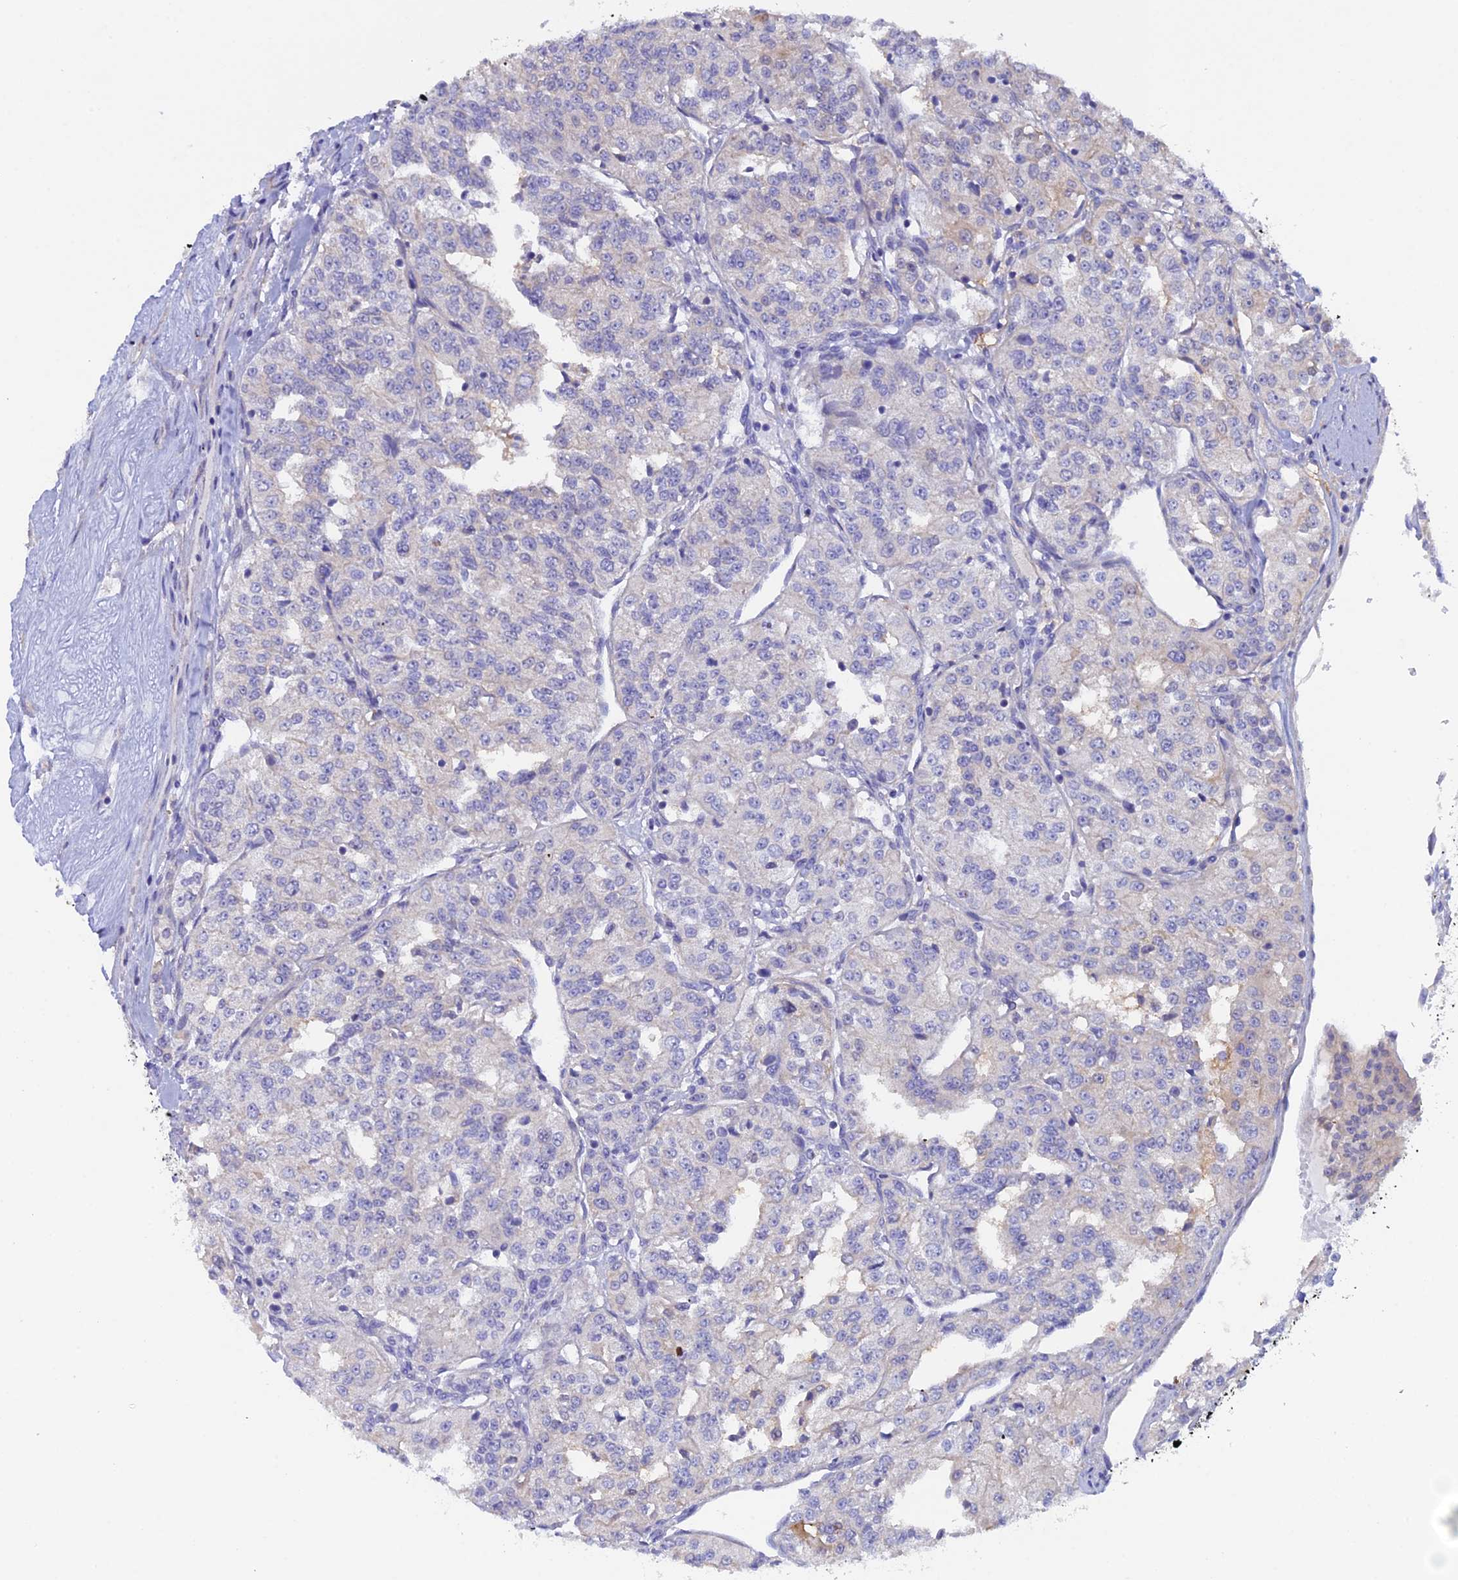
{"staining": {"intensity": "negative", "quantity": "none", "location": "none"}, "tissue": "renal cancer", "cell_type": "Tumor cells", "image_type": "cancer", "snomed": [{"axis": "morphology", "description": "Adenocarcinoma, NOS"}, {"axis": "topography", "description": "Kidney"}], "caption": "An immunohistochemistry image of renal cancer (adenocarcinoma) is shown. There is no staining in tumor cells of renal cancer (adenocarcinoma). (DAB (3,3'-diaminobenzidine) immunohistochemistry with hematoxylin counter stain).", "gene": "FZR1", "patient": {"sex": "female", "age": 63}}